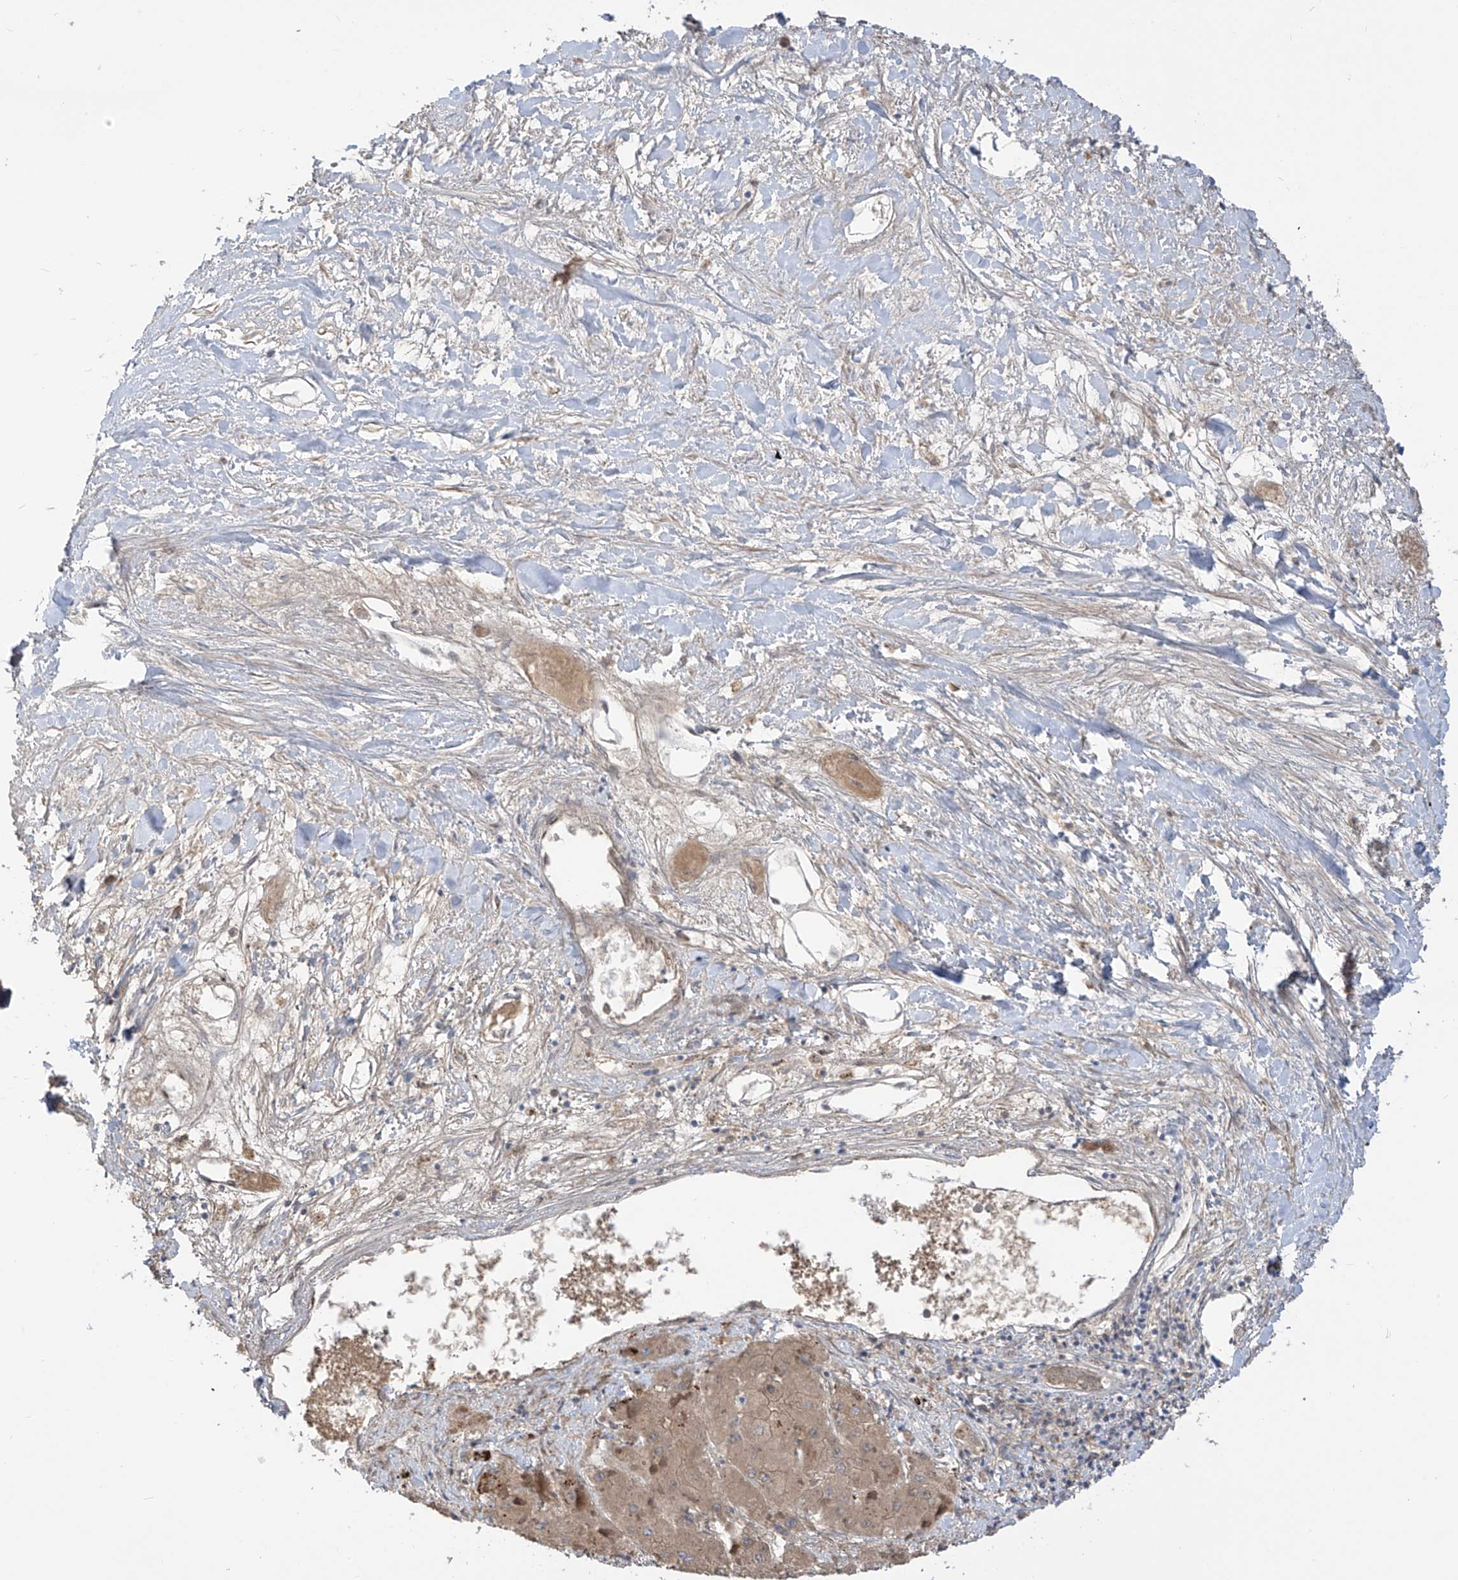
{"staining": {"intensity": "weak", "quantity": ">75%", "location": "cytoplasmic/membranous"}, "tissue": "liver cancer", "cell_type": "Tumor cells", "image_type": "cancer", "snomed": [{"axis": "morphology", "description": "Carcinoma, Hepatocellular, NOS"}, {"axis": "topography", "description": "Liver"}], "caption": "Protein positivity by immunohistochemistry (IHC) exhibits weak cytoplasmic/membranous positivity in about >75% of tumor cells in liver cancer. (DAB (3,3'-diaminobenzidine) = brown stain, brightfield microscopy at high magnification).", "gene": "PM20D2", "patient": {"sex": "female", "age": 73}}